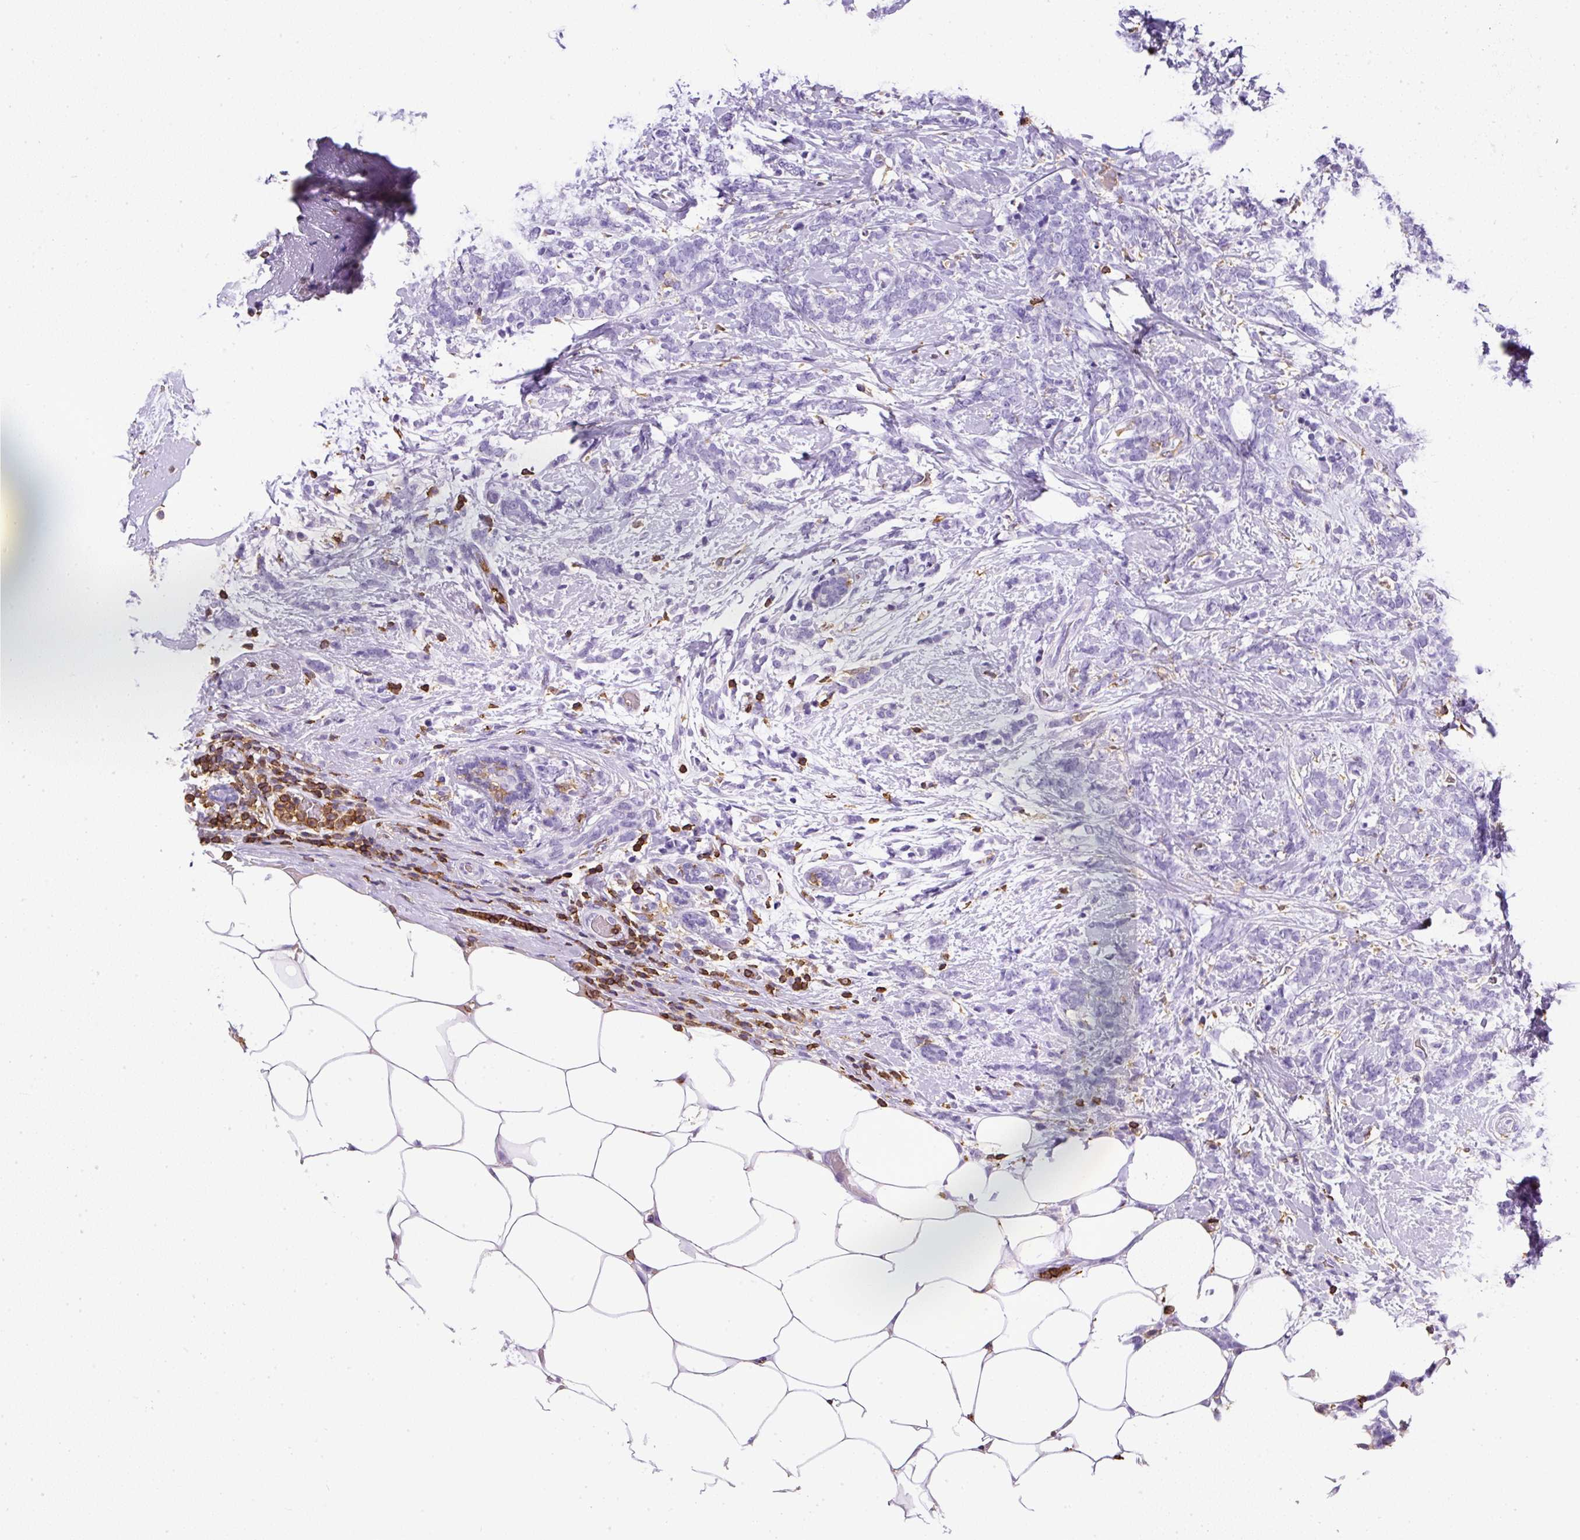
{"staining": {"intensity": "negative", "quantity": "none", "location": "none"}, "tissue": "breast cancer", "cell_type": "Tumor cells", "image_type": "cancer", "snomed": [{"axis": "morphology", "description": "Lobular carcinoma"}, {"axis": "topography", "description": "Breast"}], "caption": "Immunohistochemical staining of human breast cancer (lobular carcinoma) demonstrates no significant expression in tumor cells.", "gene": "FAM228B", "patient": {"sex": "female", "age": 58}}